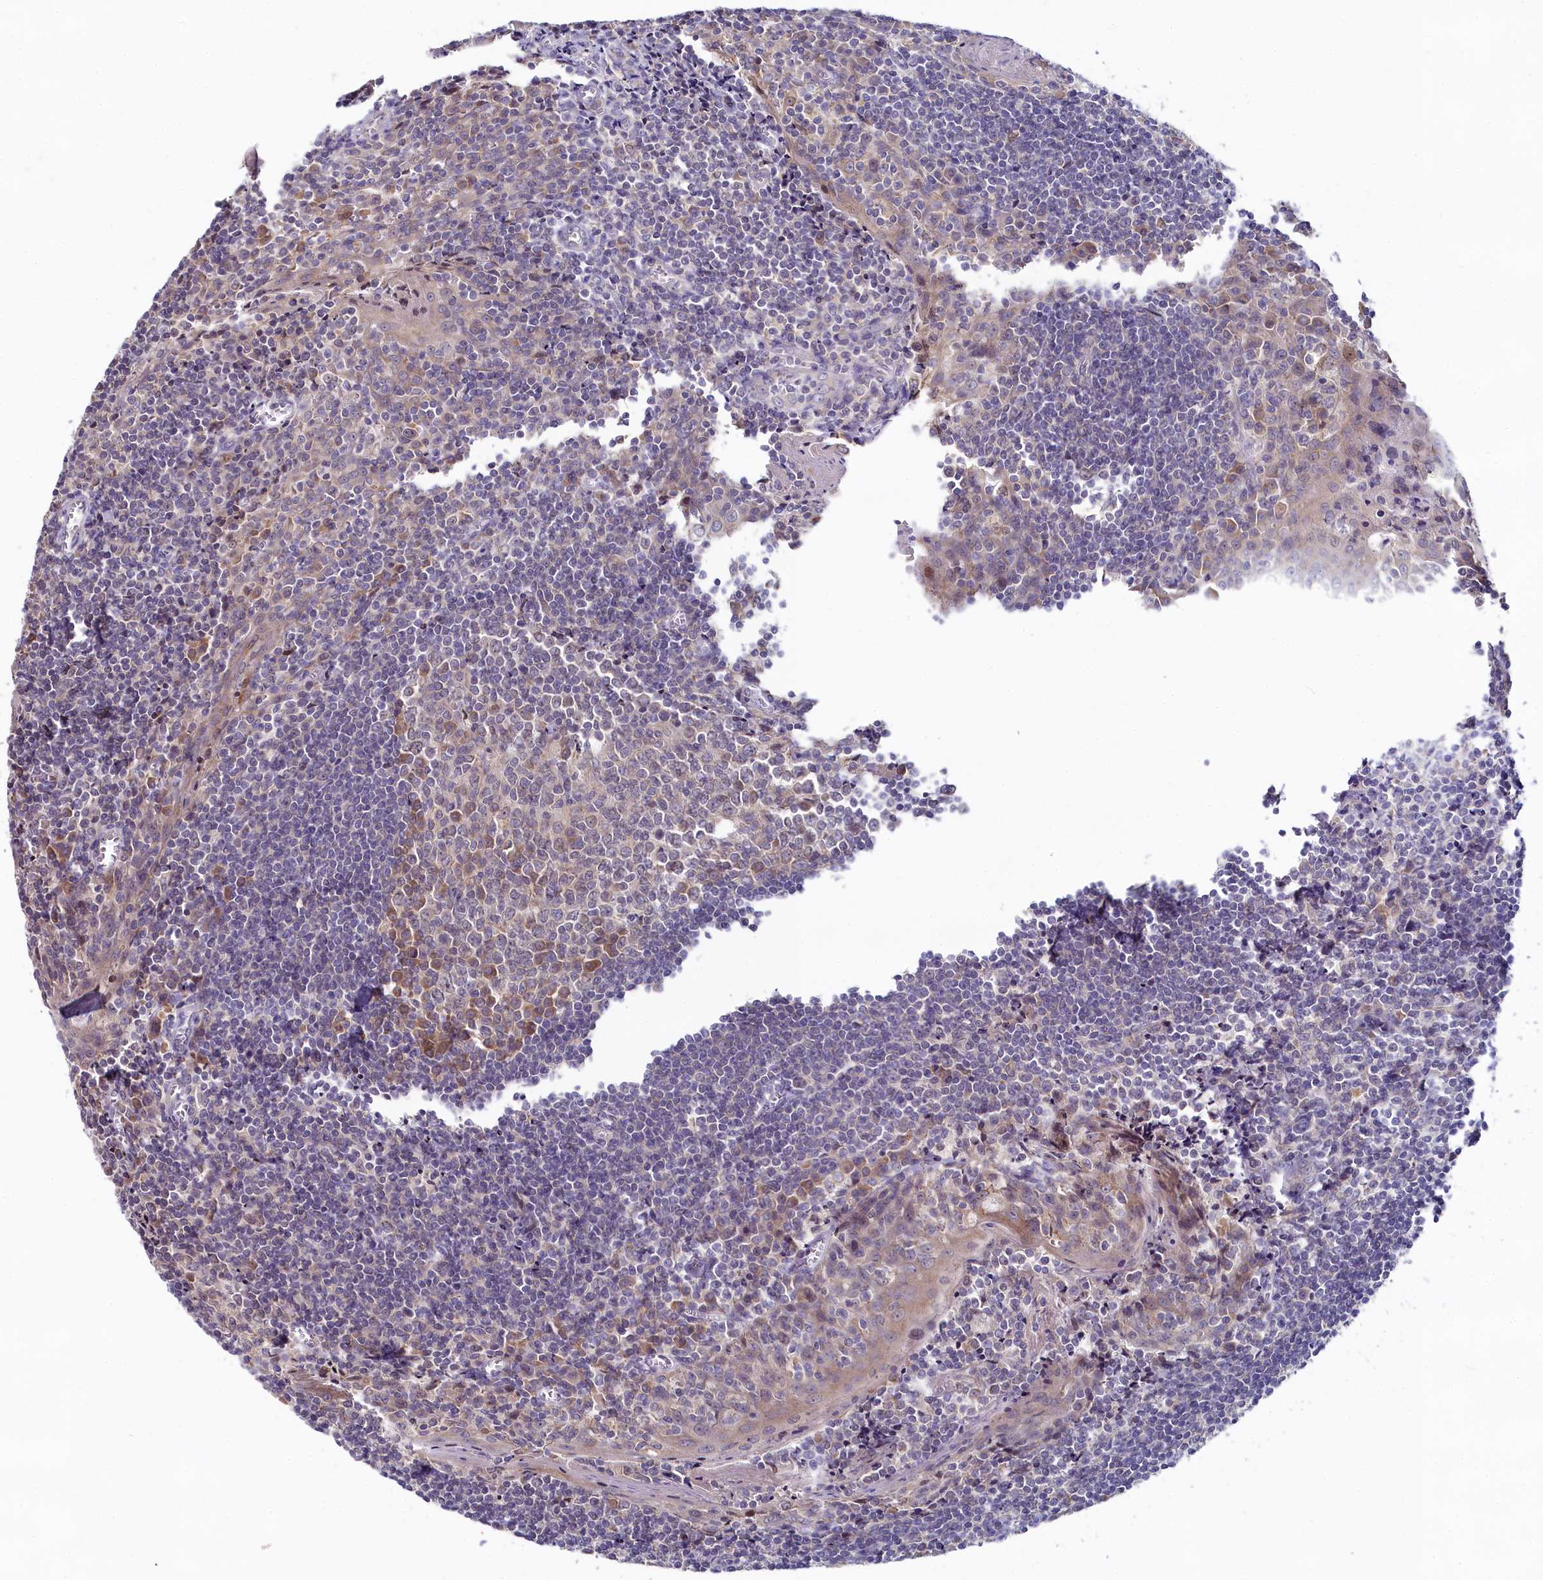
{"staining": {"intensity": "moderate", "quantity": "<25%", "location": "cytoplasmic/membranous"}, "tissue": "tonsil", "cell_type": "Germinal center cells", "image_type": "normal", "snomed": [{"axis": "morphology", "description": "Normal tissue, NOS"}, {"axis": "topography", "description": "Tonsil"}], "caption": "Tonsil stained for a protein (brown) displays moderate cytoplasmic/membranous positive positivity in approximately <25% of germinal center cells.", "gene": "SPINK9", "patient": {"sex": "male", "age": 27}}